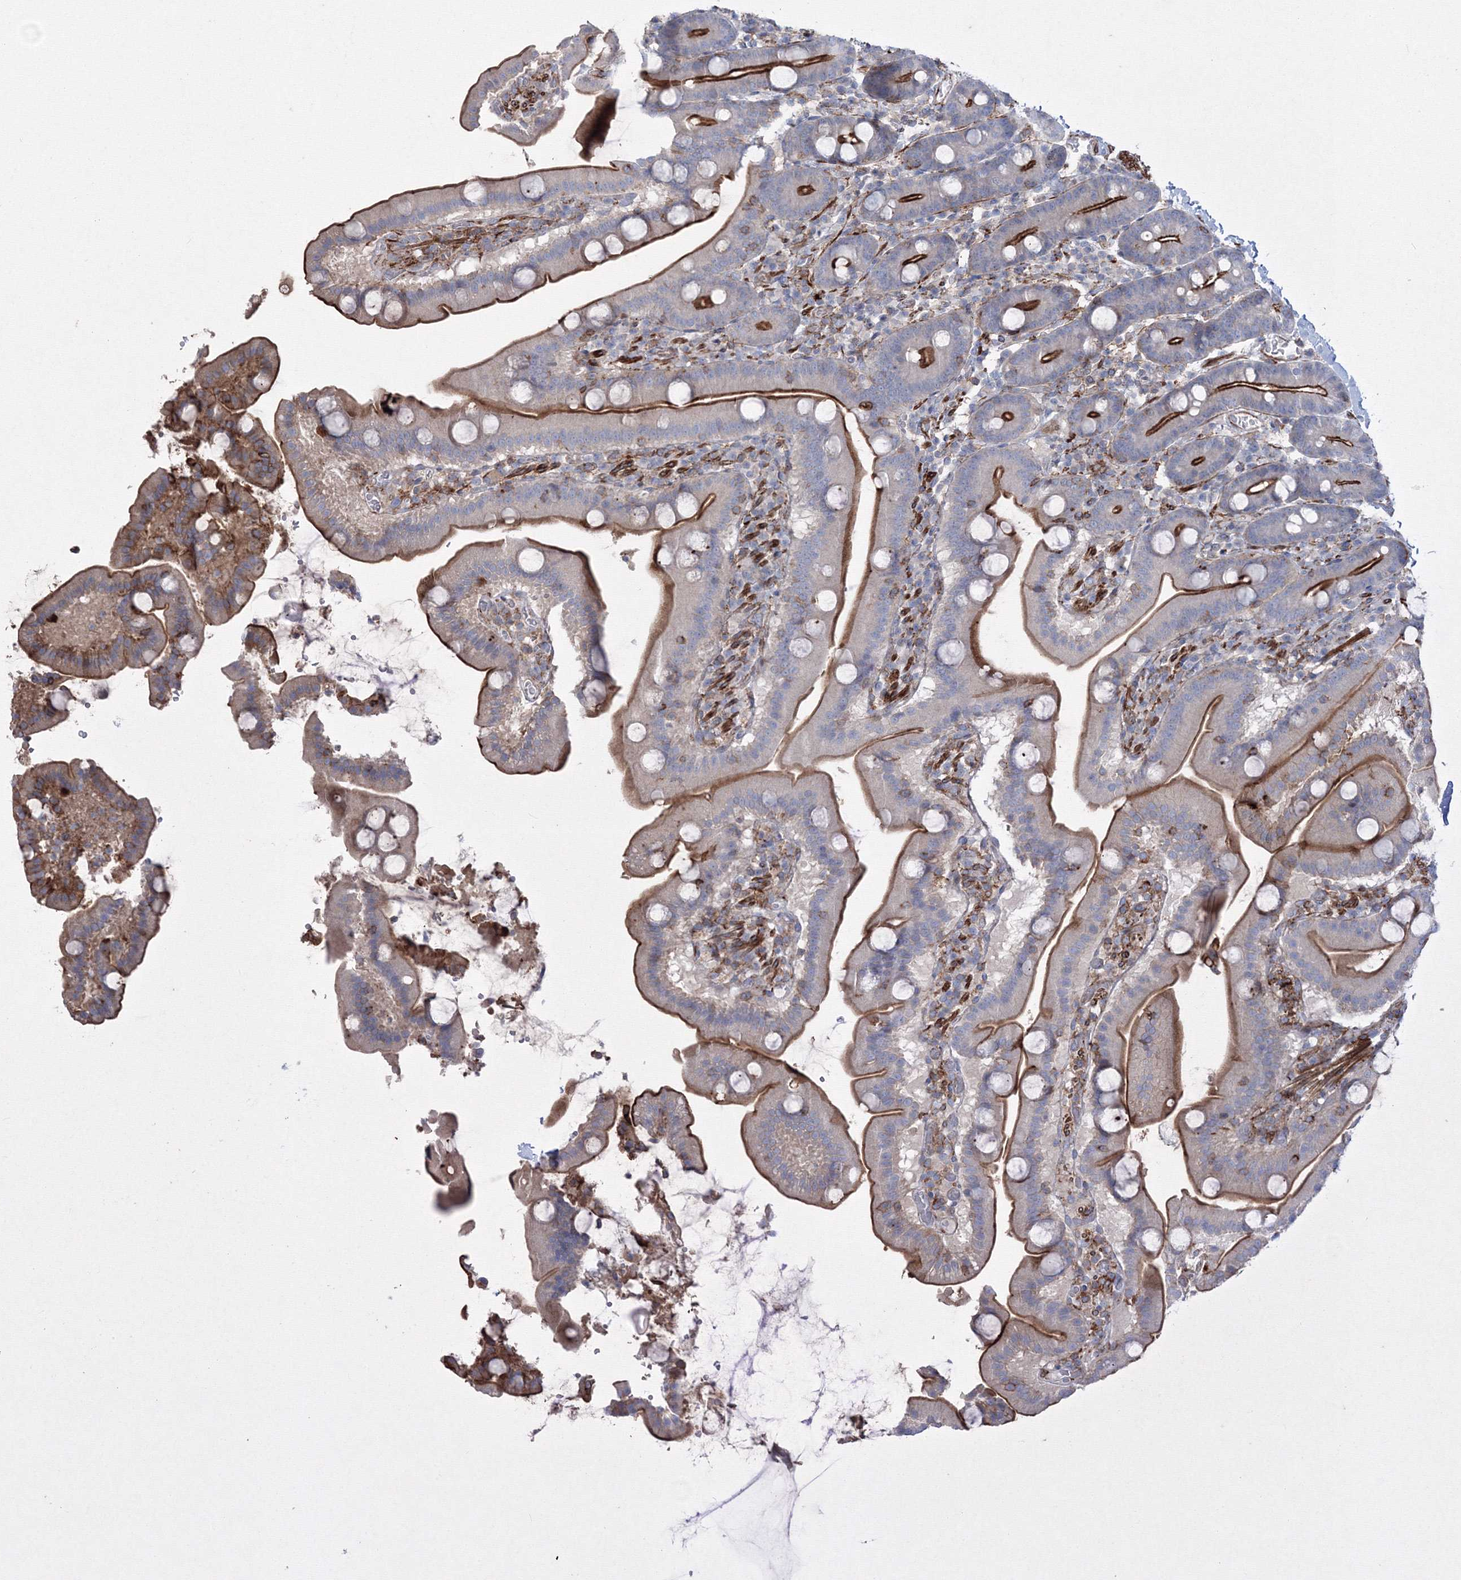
{"staining": {"intensity": "moderate", "quantity": ">75%", "location": "cytoplasmic/membranous"}, "tissue": "duodenum", "cell_type": "Glandular cells", "image_type": "normal", "snomed": [{"axis": "morphology", "description": "Normal tissue, NOS"}, {"axis": "topography", "description": "Duodenum"}], "caption": "The immunohistochemical stain labels moderate cytoplasmic/membranous expression in glandular cells of normal duodenum. (DAB (3,3'-diaminobenzidine) = brown stain, brightfield microscopy at high magnification).", "gene": "GPR82", "patient": {"sex": "male", "age": 55}}